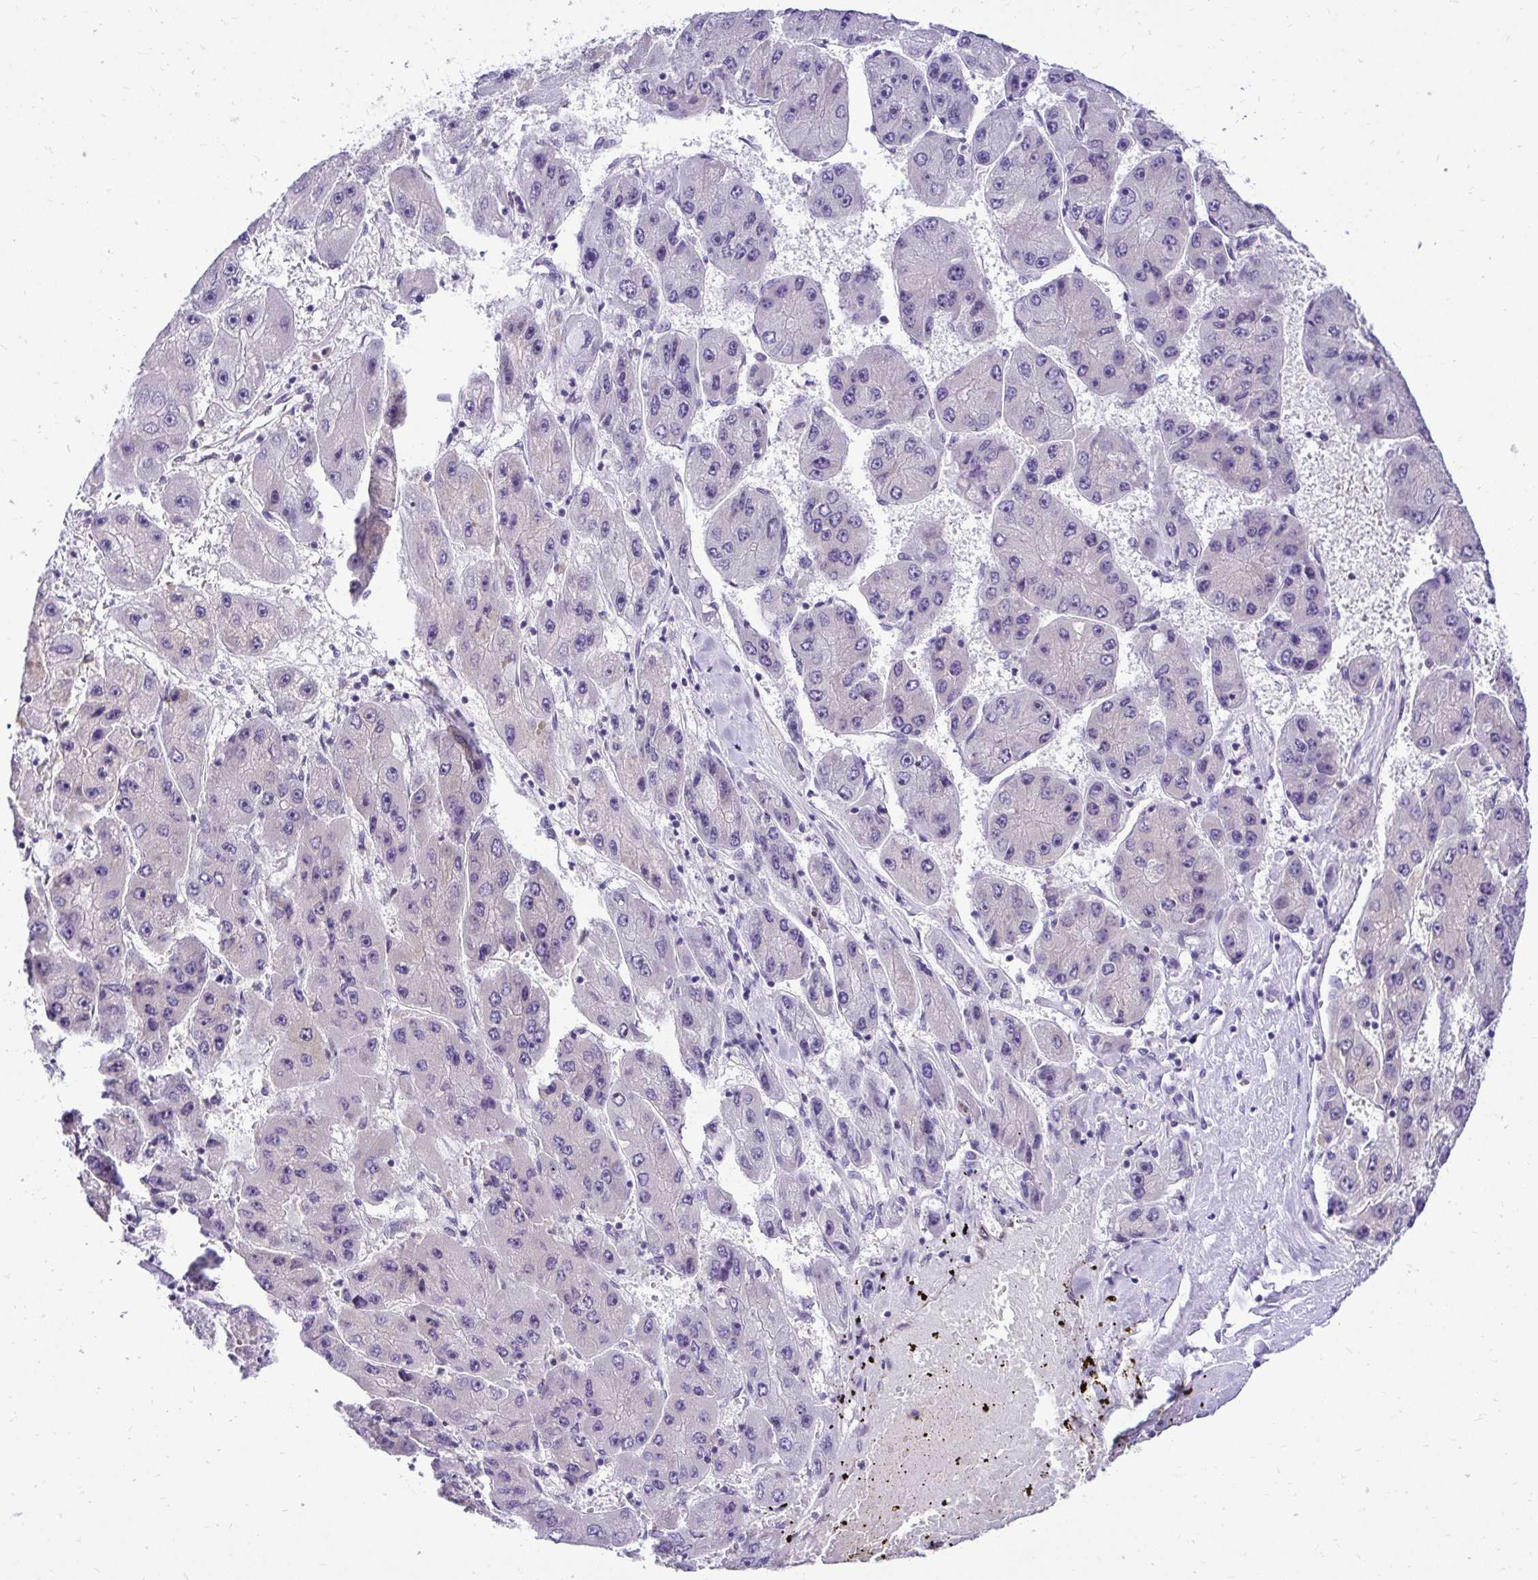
{"staining": {"intensity": "negative", "quantity": "none", "location": "none"}, "tissue": "liver cancer", "cell_type": "Tumor cells", "image_type": "cancer", "snomed": [{"axis": "morphology", "description": "Carcinoma, Hepatocellular, NOS"}, {"axis": "topography", "description": "Liver"}], "caption": "Tumor cells are negative for protein expression in human hepatocellular carcinoma (liver). The staining is performed using DAB (3,3'-diaminobenzidine) brown chromogen with nuclei counter-stained in using hematoxylin.", "gene": "NIFK", "patient": {"sex": "female", "age": 61}}